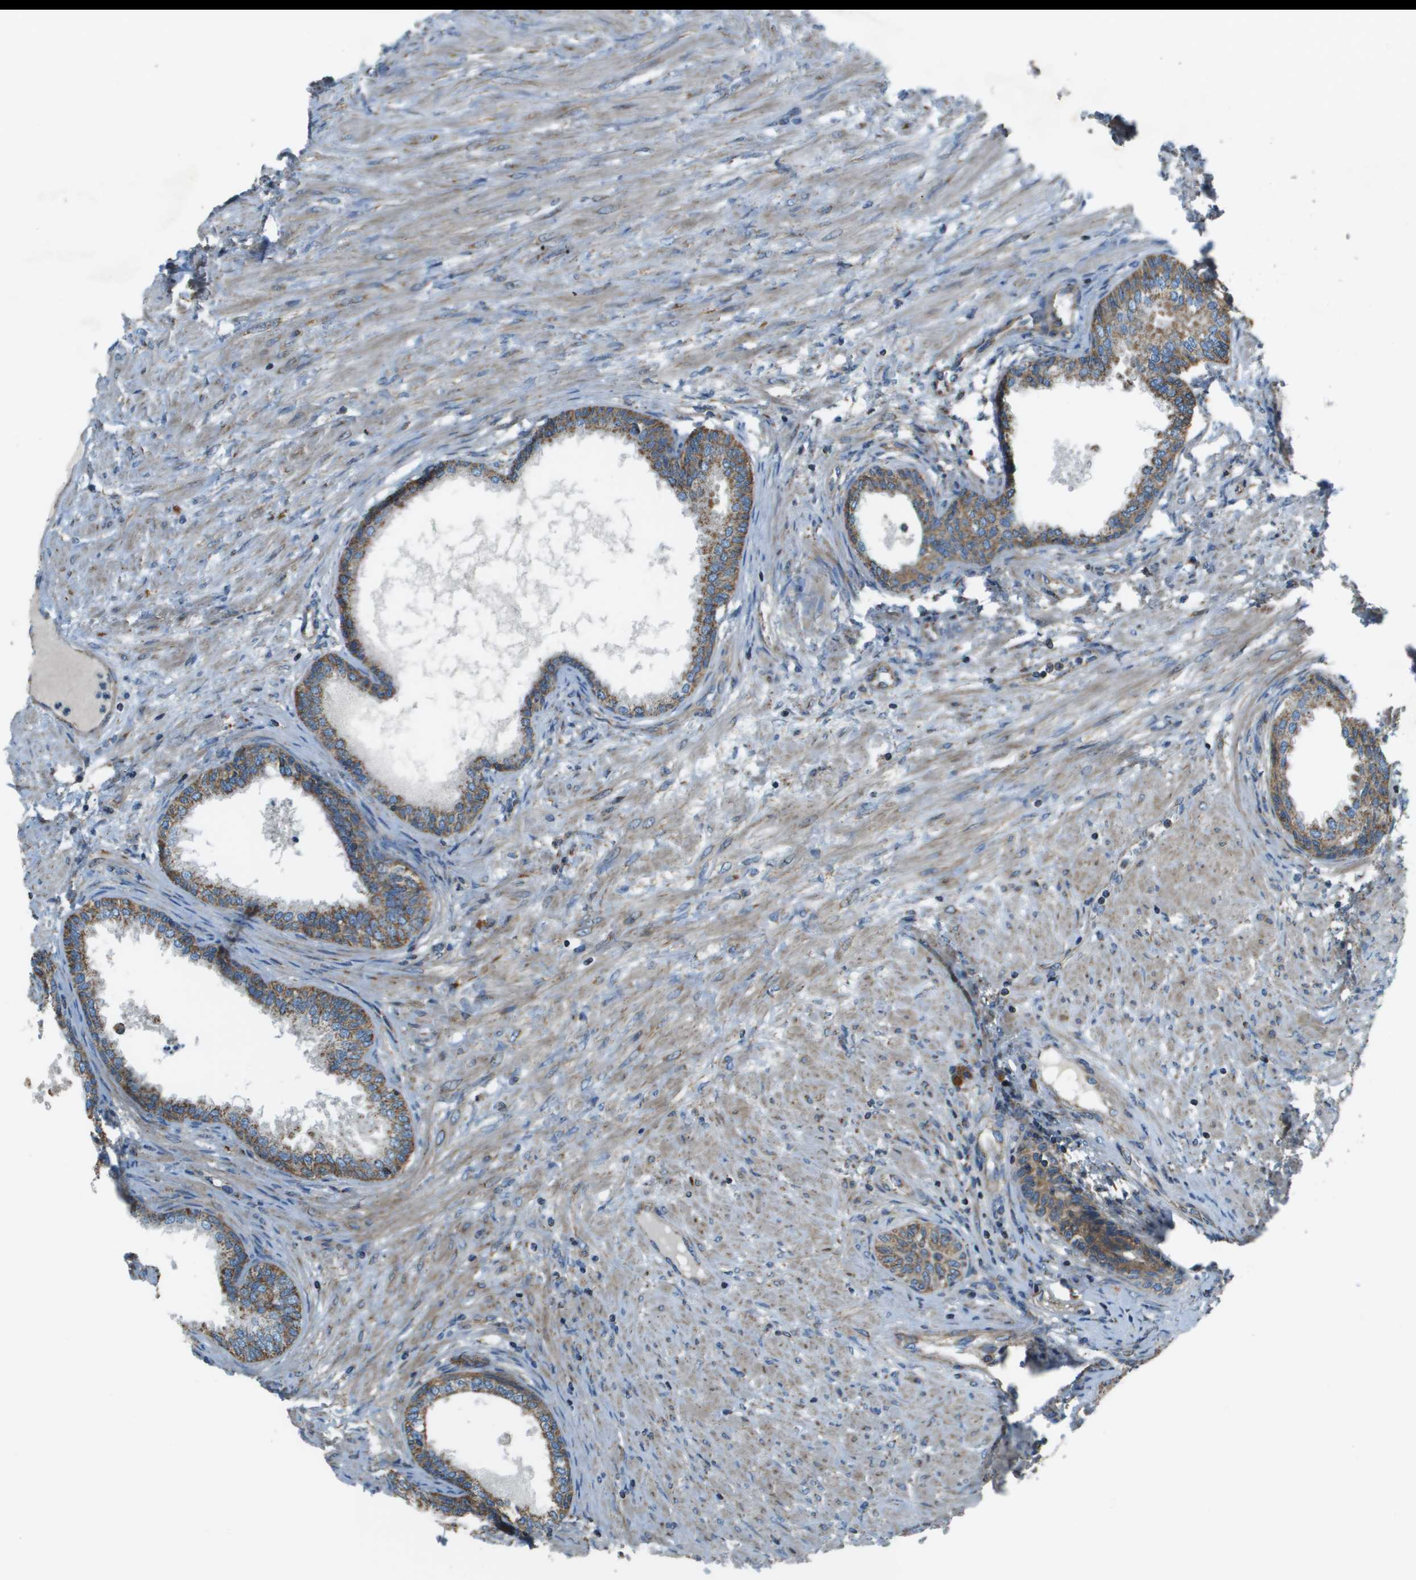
{"staining": {"intensity": "moderate", "quantity": ">75%", "location": "cytoplasmic/membranous"}, "tissue": "prostate", "cell_type": "Glandular cells", "image_type": "normal", "snomed": [{"axis": "morphology", "description": "Normal tissue, NOS"}, {"axis": "topography", "description": "Prostate"}], "caption": "Immunohistochemical staining of normal prostate reveals >75% levels of moderate cytoplasmic/membranous protein expression in approximately >75% of glandular cells. (DAB (3,3'-diaminobenzidine) = brown stain, brightfield microscopy at high magnification).", "gene": "TMEM51", "patient": {"sex": "male", "age": 76}}